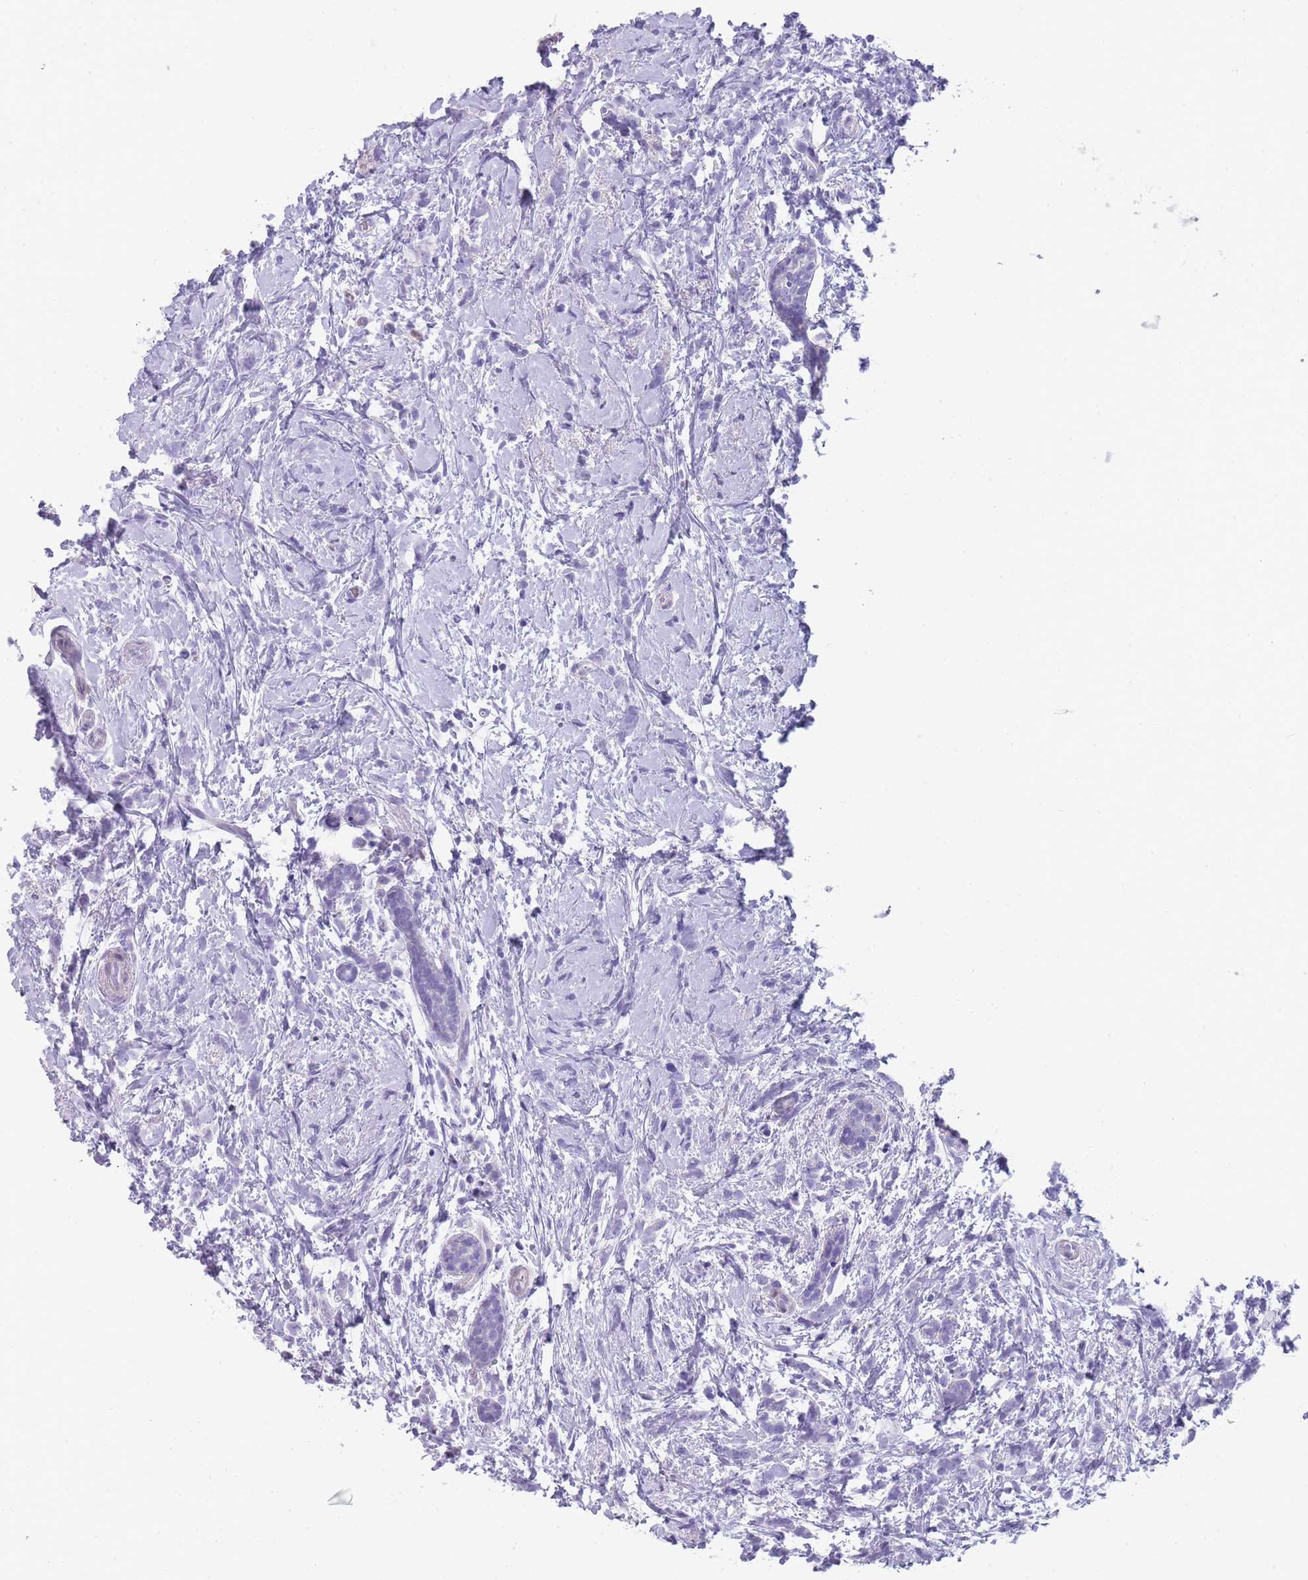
{"staining": {"intensity": "negative", "quantity": "none", "location": "none"}, "tissue": "breast cancer", "cell_type": "Tumor cells", "image_type": "cancer", "snomed": [{"axis": "morphology", "description": "Lobular carcinoma"}, {"axis": "topography", "description": "Breast"}], "caption": "A high-resolution image shows IHC staining of lobular carcinoma (breast), which shows no significant staining in tumor cells.", "gene": "CR1L", "patient": {"sex": "female", "age": 58}}